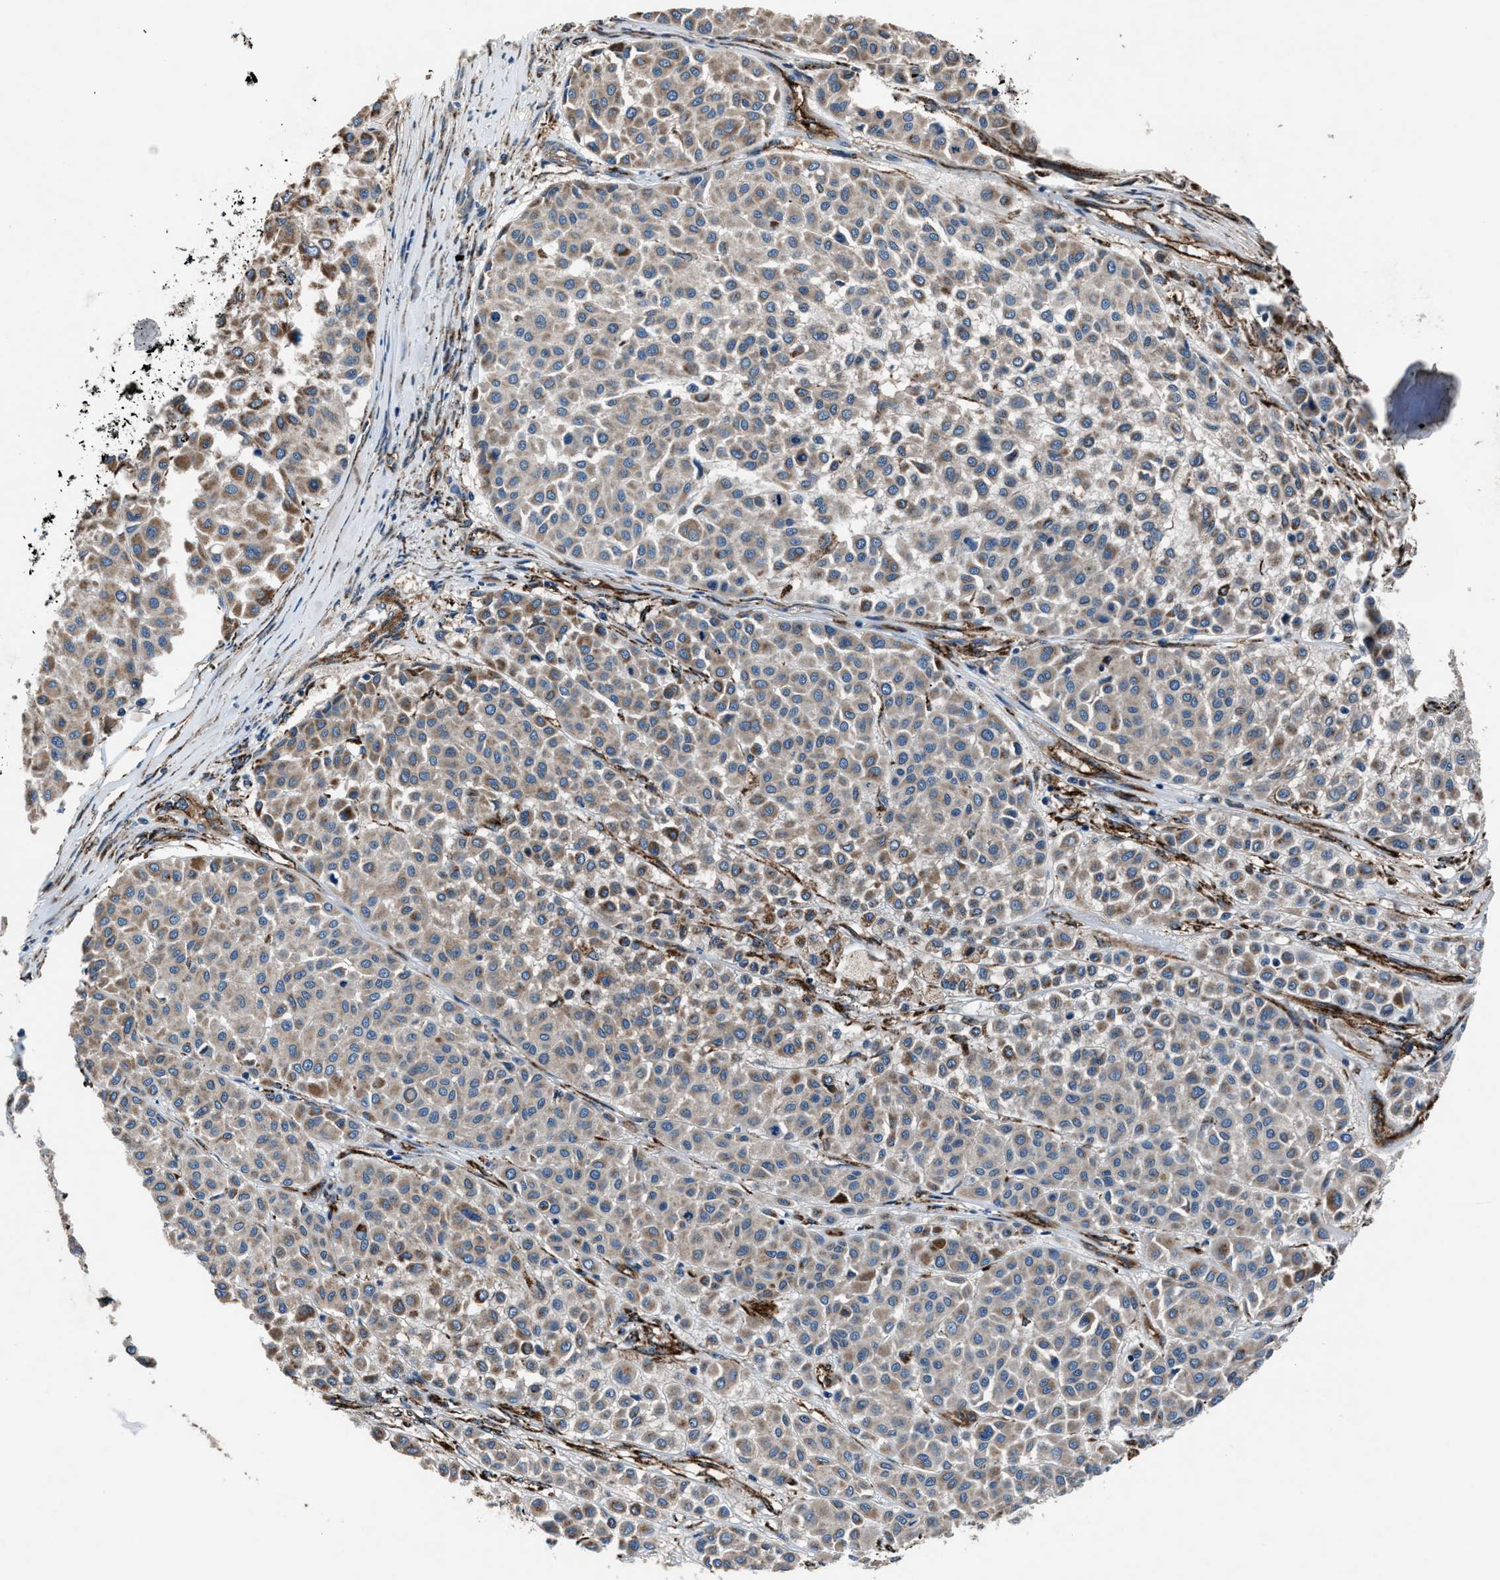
{"staining": {"intensity": "weak", "quantity": ">75%", "location": "cytoplasmic/membranous"}, "tissue": "melanoma", "cell_type": "Tumor cells", "image_type": "cancer", "snomed": [{"axis": "morphology", "description": "Malignant melanoma, Metastatic site"}, {"axis": "topography", "description": "Soft tissue"}], "caption": "The image exhibits staining of melanoma, revealing weak cytoplasmic/membranous protein staining (brown color) within tumor cells.", "gene": "PRTFDC1", "patient": {"sex": "male", "age": 41}}